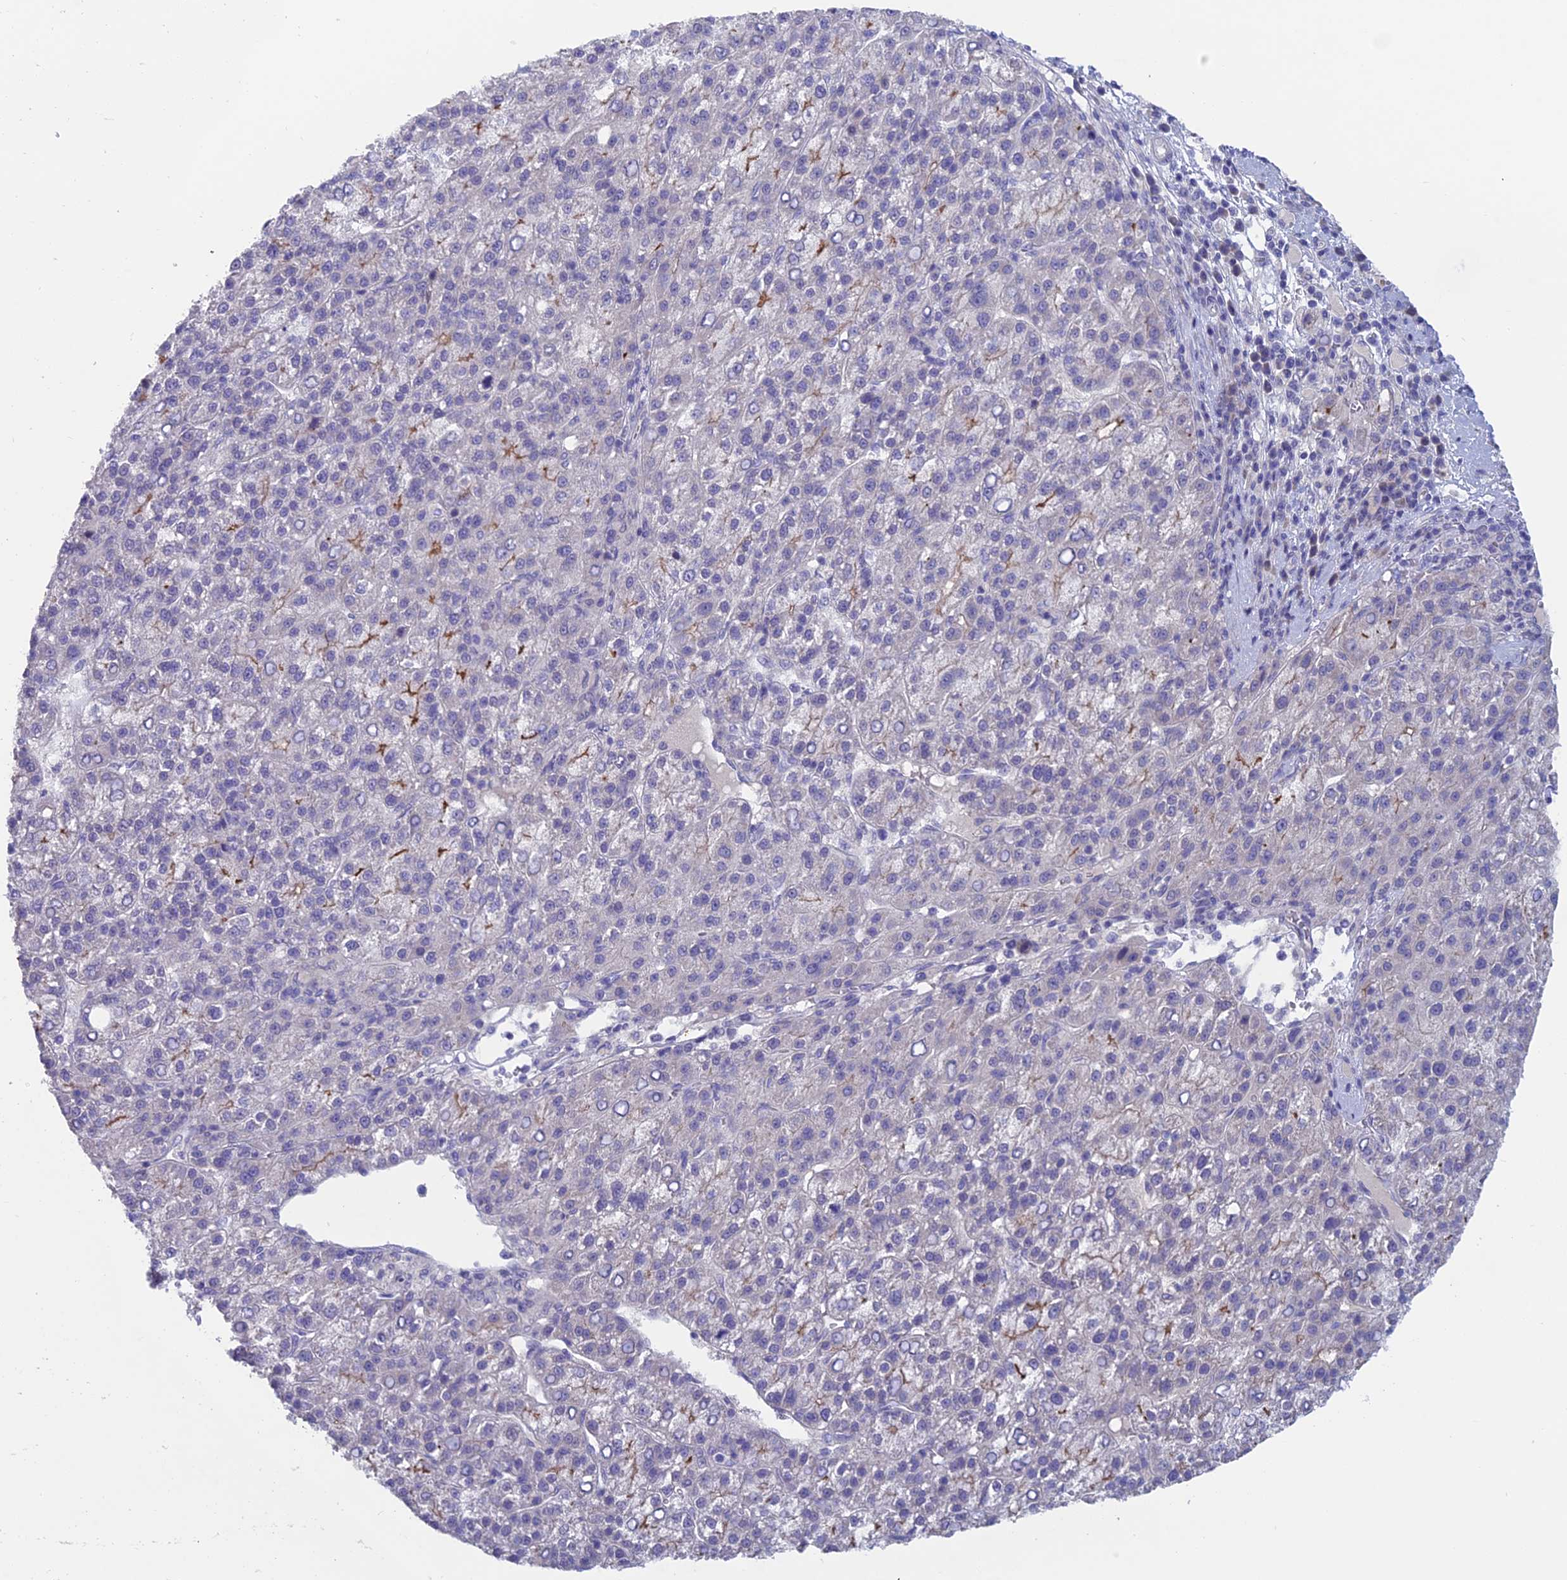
{"staining": {"intensity": "negative", "quantity": "none", "location": "none"}, "tissue": "liver cancer", "cell_type": "Tumor cells", "image_type": "cancer", "snomed": [{"axis": "morphology", "description": "Carcinoma, Hepatocellular, NOS"}, {"axis": "topography", "description": "Liver"}], "caption": "IHC micrograph of neoplastic tissue: human liver cancer (hepatocellular carcinoma) stained with DAB exhibits no significant protein staining in tumor cells.", "gene": "XPO7", "patient": {"sex": "female", "age": 58}}